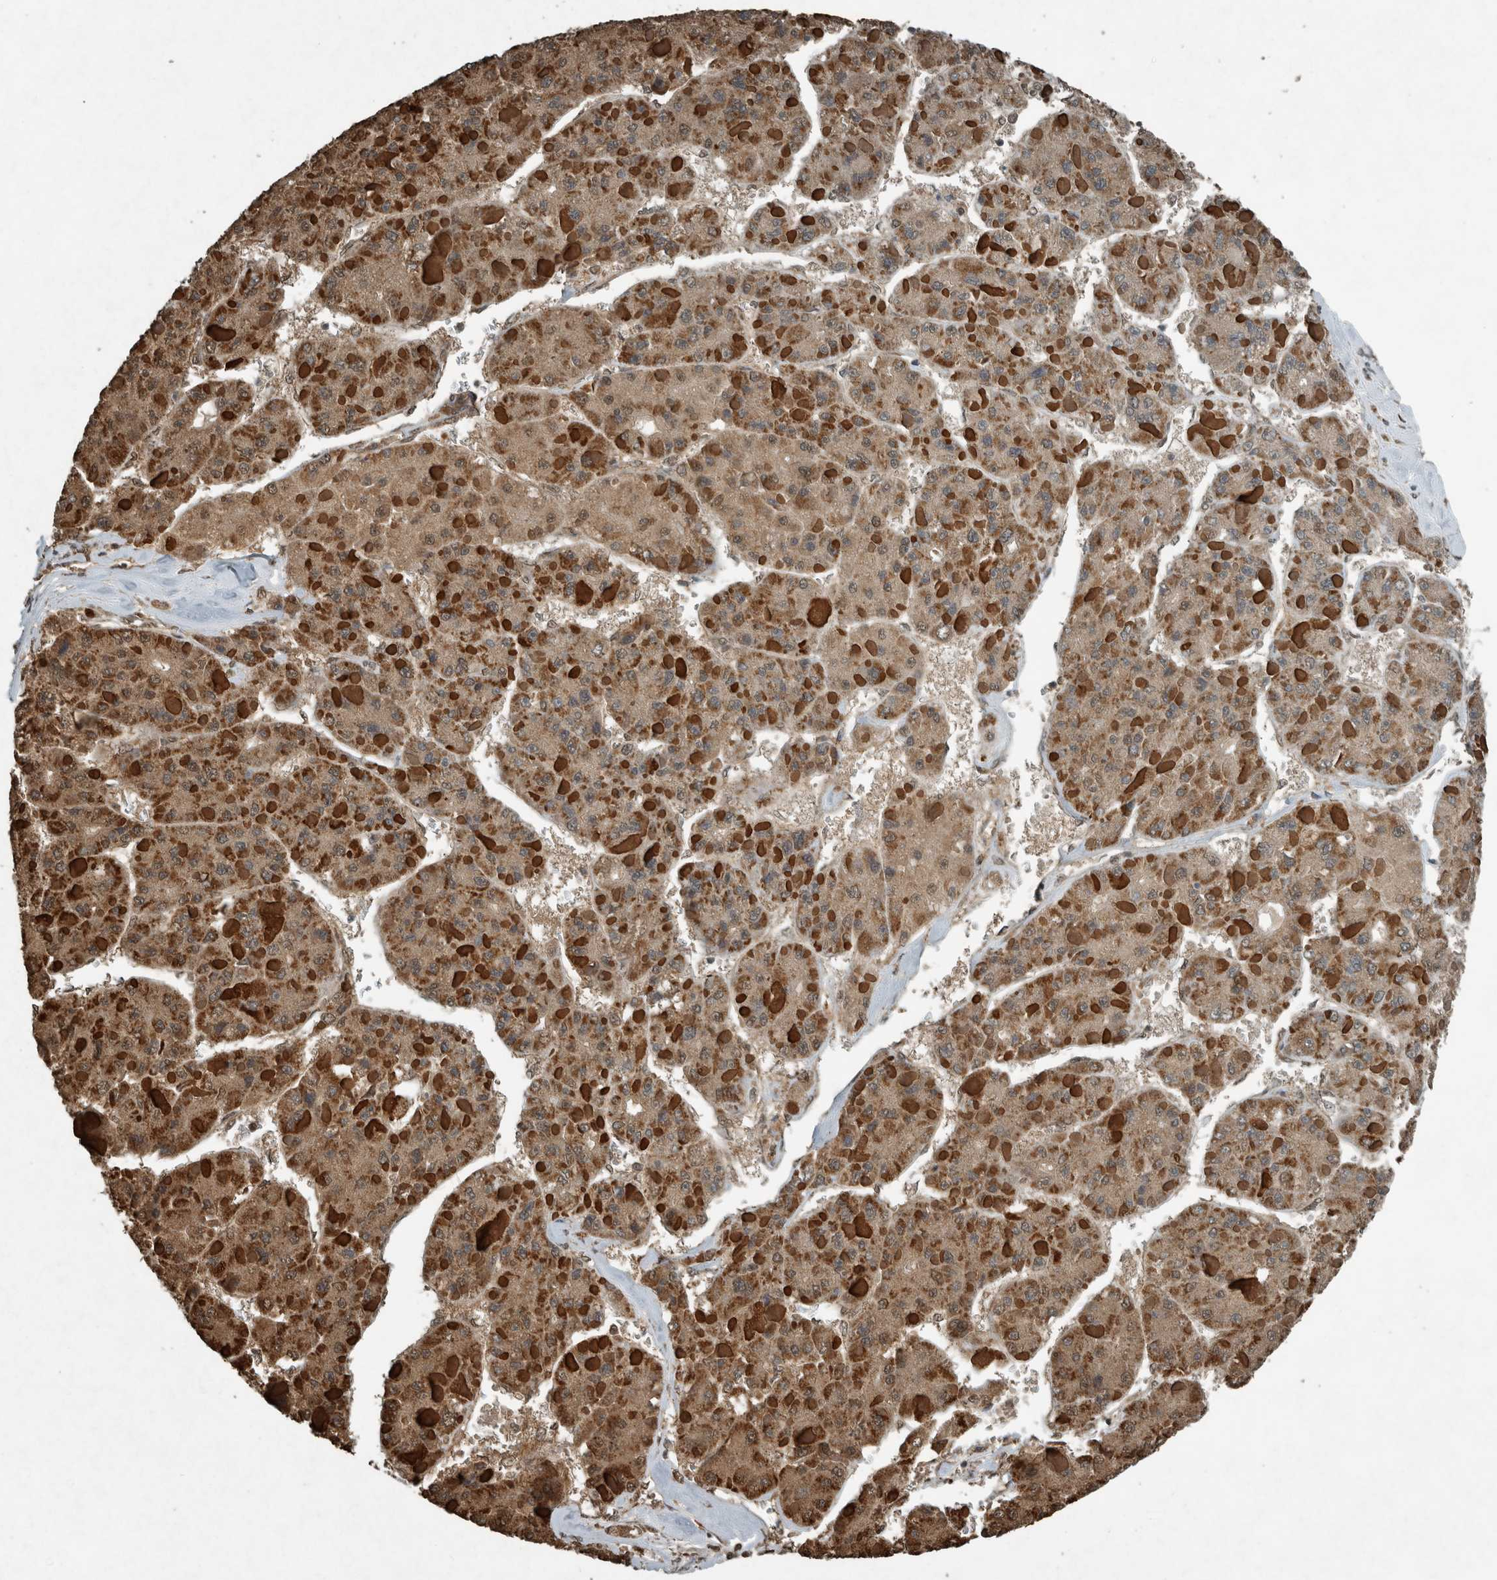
{"staining": {"intensity": "moderate", "quantity": ">75%", "location": "cytoplasmic/membranous,nuclear"}, "tissue": "liver cancer", "cell_type": "Tumor cells", "image_type": "cancer", "snomed": [{"axis": "morphology", "description": "Carcinoma, Hepatocellular, NOS"}, {"axis": "topography", "description": "Liver"}], "caption": "Liver cancer (hepatocellular carcinoma) was stained to show a protein in brown. There is medium levels of moderate cytoplasmic/membranous and nuclear staining in approximately >75% of tumor cells.", "gene": "ARHGEF12", "patient": {"sex": "female", "age": 73}}